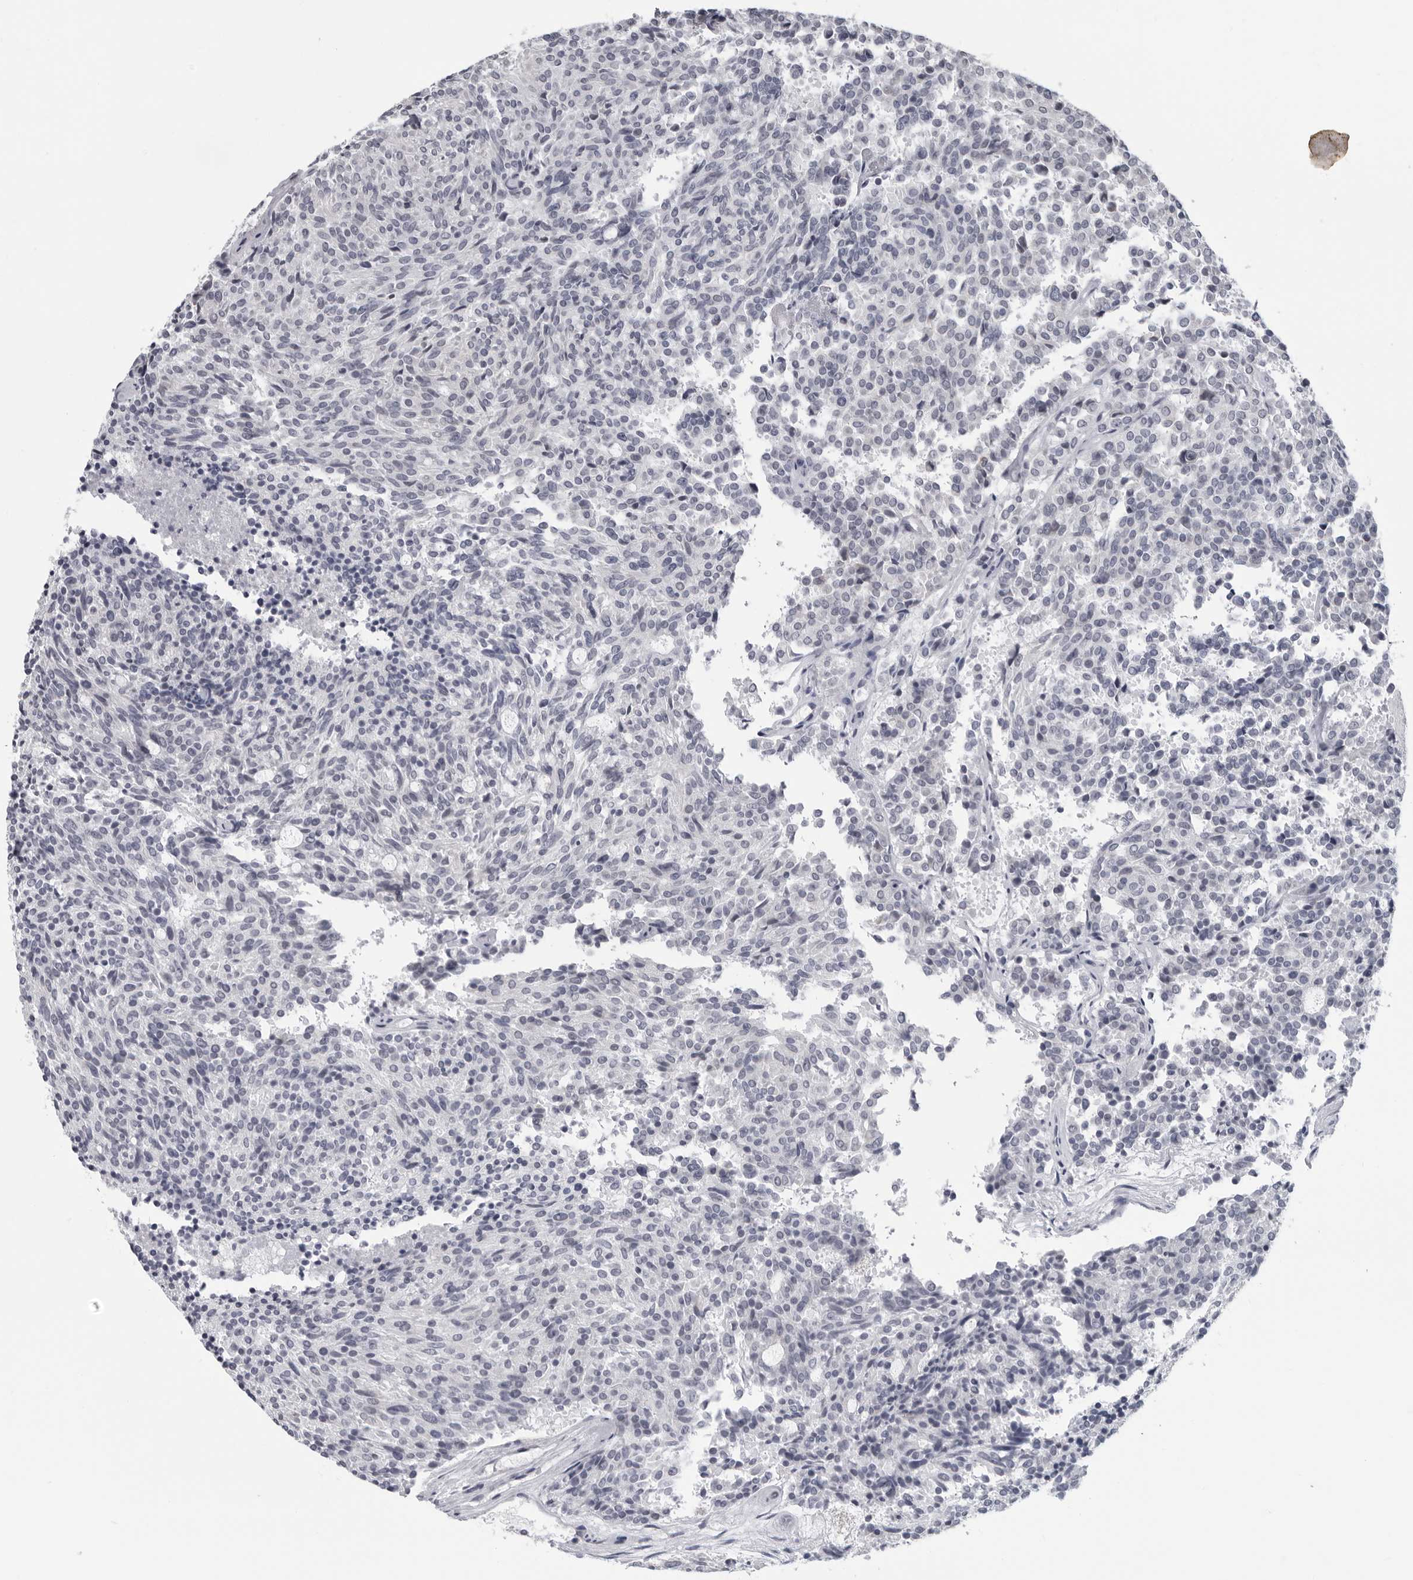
{"staining": {"intensity": "negative", "quantity": "none", "location": "none"}, "tissue": "carcinoid", "cell_type": "Tumor cells", "image_type": "cancer", "snomed": [{"axis": "morphology", "description": "Carcinoid, malignant, NOS"}, {"axis": "topography", "description": "Pancreas"}], "caption": "DAB (3,3'-diaminobenzidine) immunohistochemical staining of human carcinoid (malignant) reveals no significant expression in tumor cells.", "gene": "OPLAH", "patient": {"sex": "female", "age": 54}}